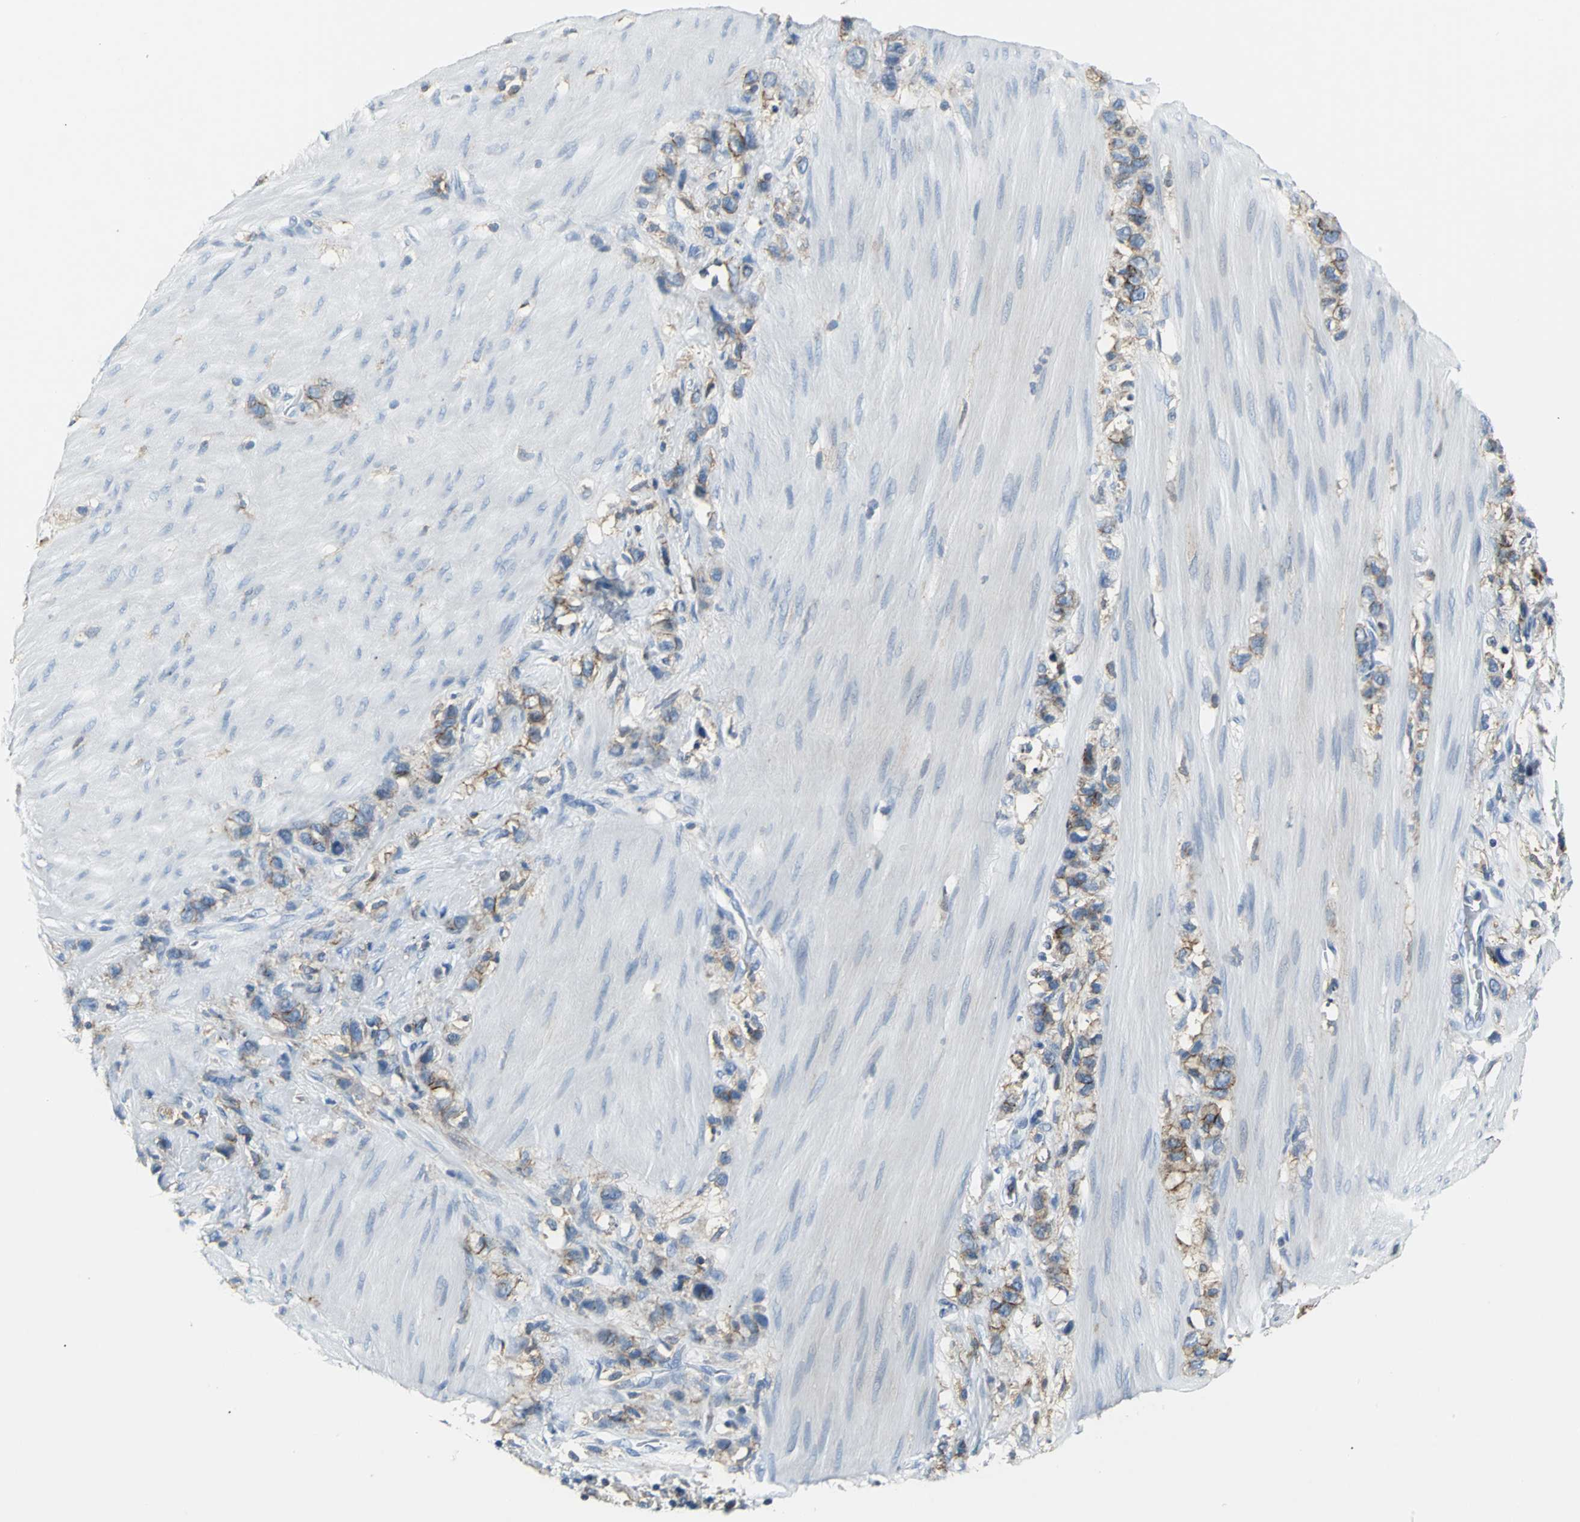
{"staining": {"intensity": "moderate", "quantity": ">75%", "location": "cytoplasmic/membranous"}, "tissue": "stomach cancer", "cell_type": "Tumor cells", "image_type": "cancer", "snomed": [{"axis": "morphology", "description": "Normal tissue, NOS"}, {"axis": "morphology", "description": "Adenocarcinoma, NOS"}, {"axis": "morphology", "description": "Adenocarcinoma, High grade"}, {"axis": "topography", "description": "Stomach, upper"}, {"axis": "topography", "description": "Stomach"}], "caption": "Immunohistochemical staining of human high-grade adenocarcinoma (stomach) shows medium levels of moderate cytoplasmic/membranous positivity in about >75% of tumor cells. The staining is performed using DAB brown chromogen to label protein expression. The nuclei are counter-stained blue using hematoxylin.", "gene": "IQGAP2", "patient": {"sex": "female", "age": 65}}